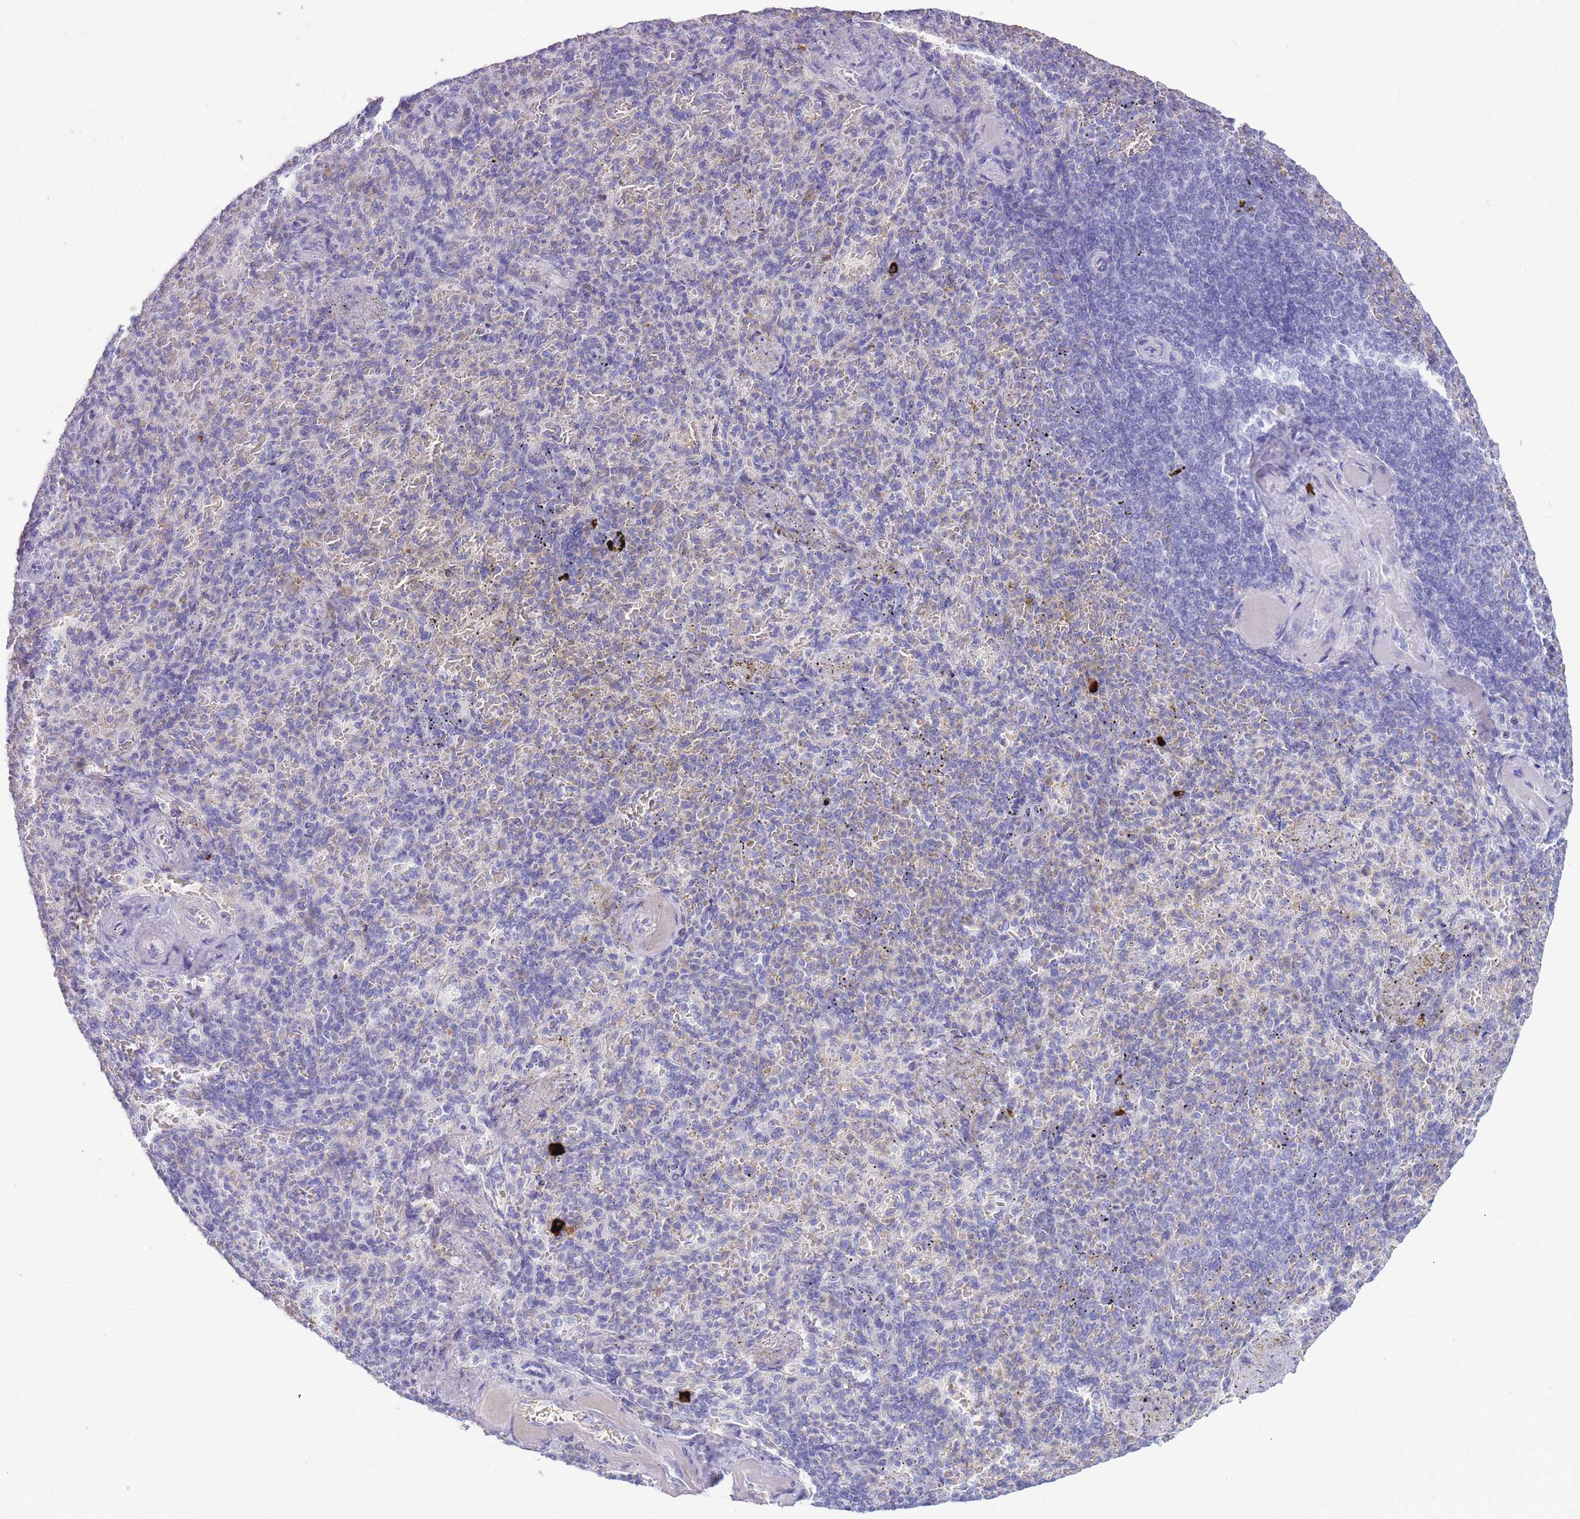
{"staining": {"intensity": "negative", "quantity": "none", "location": "none"}, "tissue": "spleen", "cell_type": "Cells in red pulp", "image_type": "normal", "snomed": [{"axis": "morphology", "description": "Normal tissue, NOS"}, {"axis": "topography", "description": "Spleen"}], "caption": "There is no significant expression in cells in red pulp of spleen. (Stains: DAB IHC with hematoxylin counter stain, Microscopy: brightfield microscopy at high magnification).", "gene": "TPSAB1", "patient": {"sex": "female", "age": 74}}